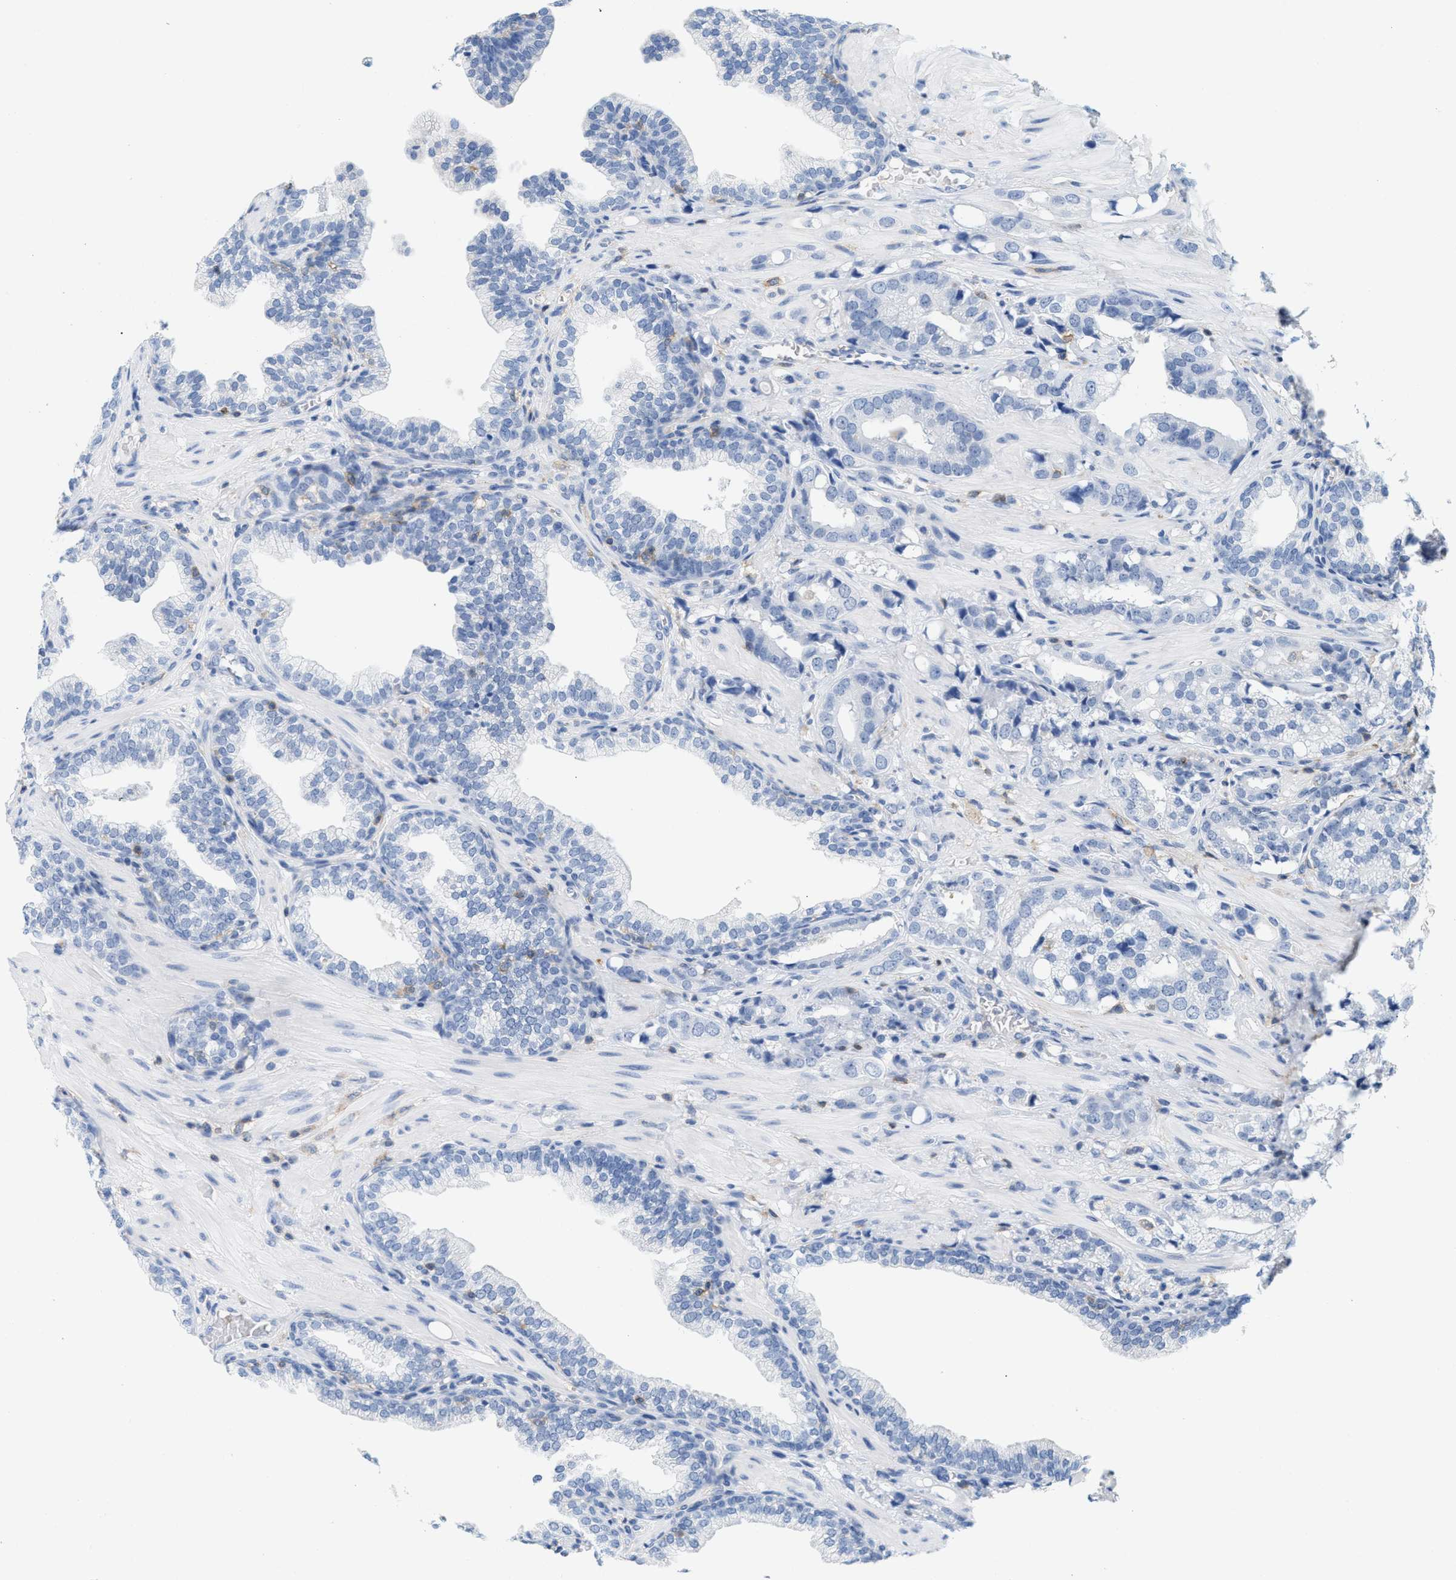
{"staining": {"intensity": "negative", "quantity": "none", "location": "none"}, "tissue": "prostate cancer", "cell_type": "Tumor cells", "image_type": "cancer", "snomed": [{"axis": "morphology", "description": "Adenocarcinoma, High grade"}, {"axis": "topography", "description": "Prostate"}], "caption": "The image shows no significant expression in tumor cells of prostate adenocarcinoma (high-grade).", "gene": "IL16", "patient": {"sex": "male", "age": 52}}